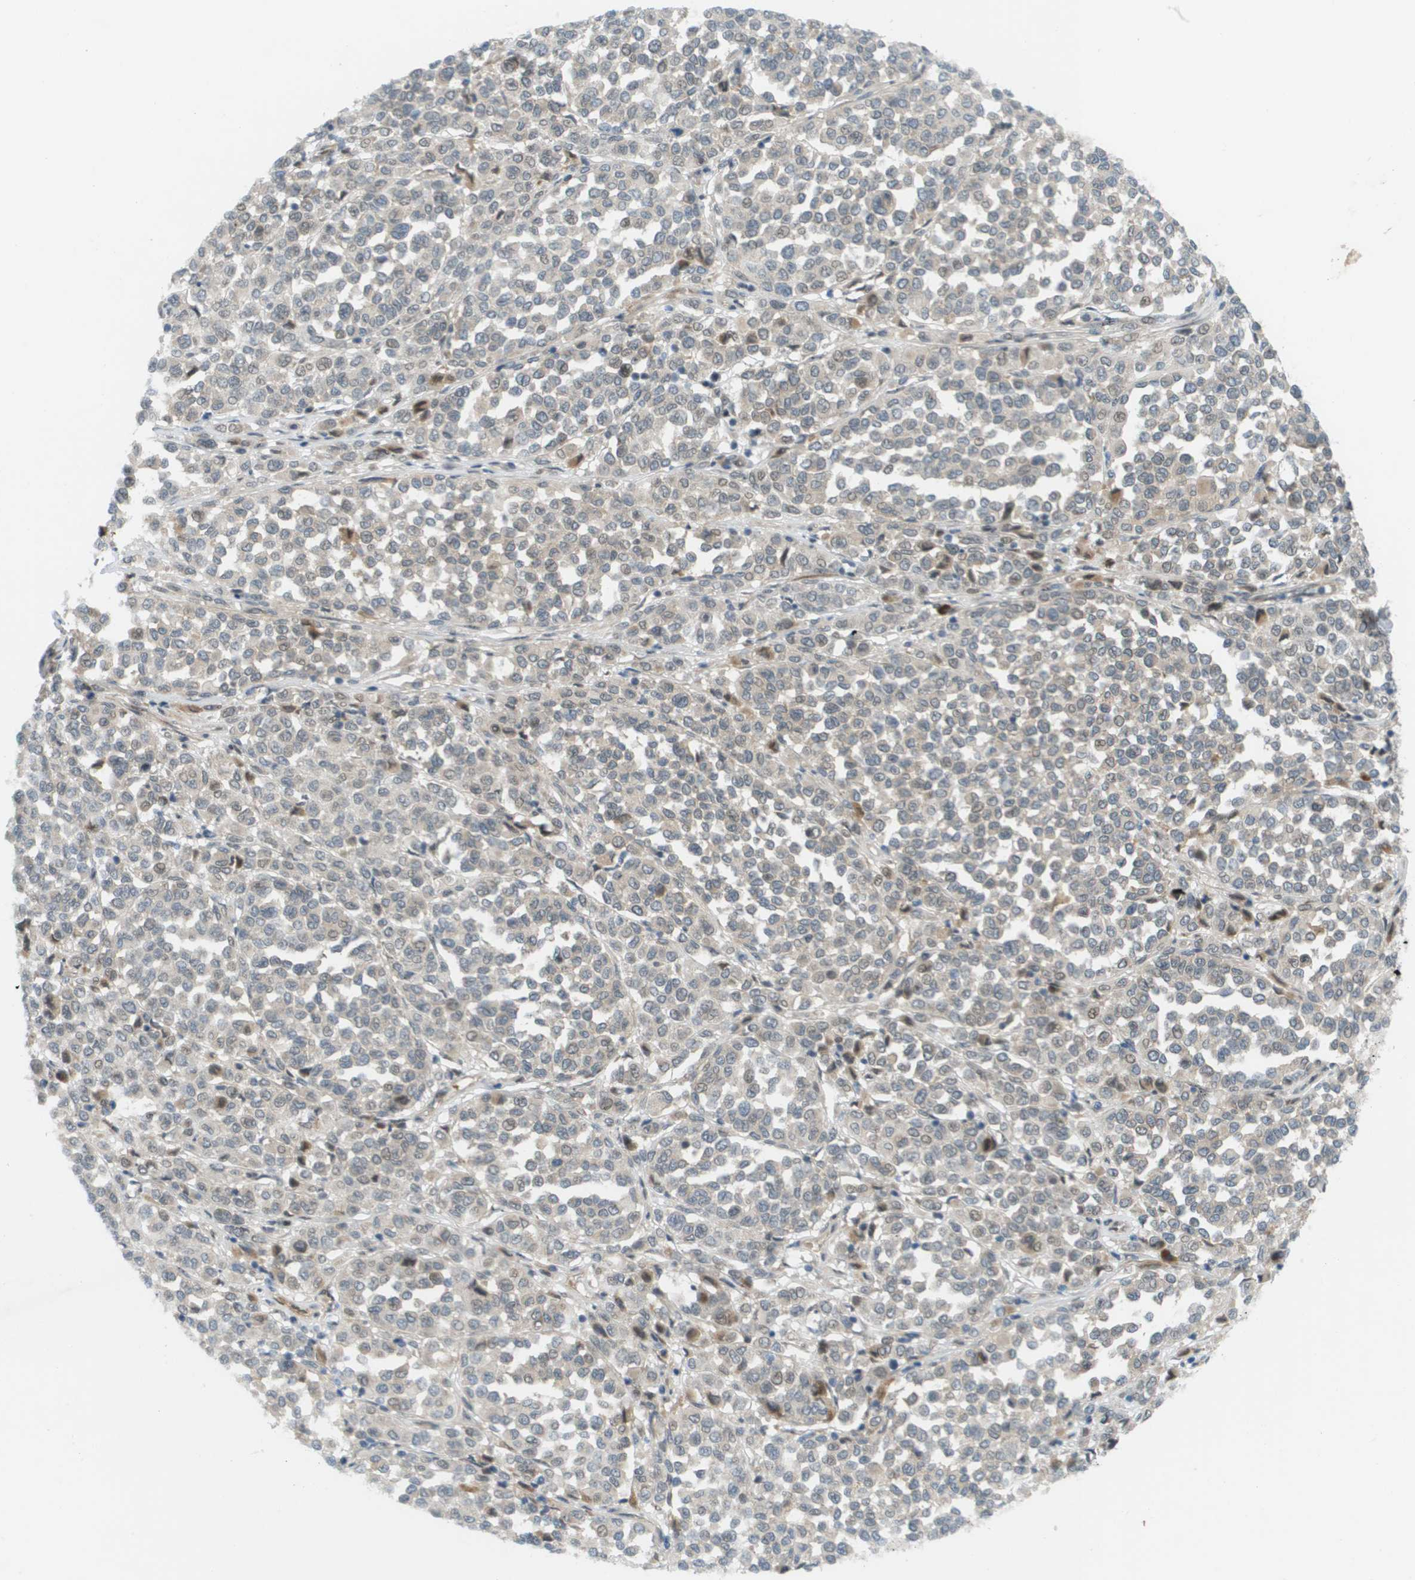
{"staining": {"intensity": "weak", "quantity": "<25%", "location": "nuclear"}, "tissue": "melanoma", "cell_type": "Tumor cells", "image_type": "cancer", "snomed": [{"axis": "morphology", "description": "Malignant melanoma, Metastatic site"}, {"axis": "topography", "description": "Pancreas"}], "caption": "This histopathology image is of malignant melanoma (metastatic site) stained with IHC to label a protein in brown with the nuclei are counter-stained blue. There is no staining in tumor cells. (Immunohistochemistry, brightfield microscopy, high magnification).", "gene": "CACNB4", "patient": {"sex": "female", "age": 30}}